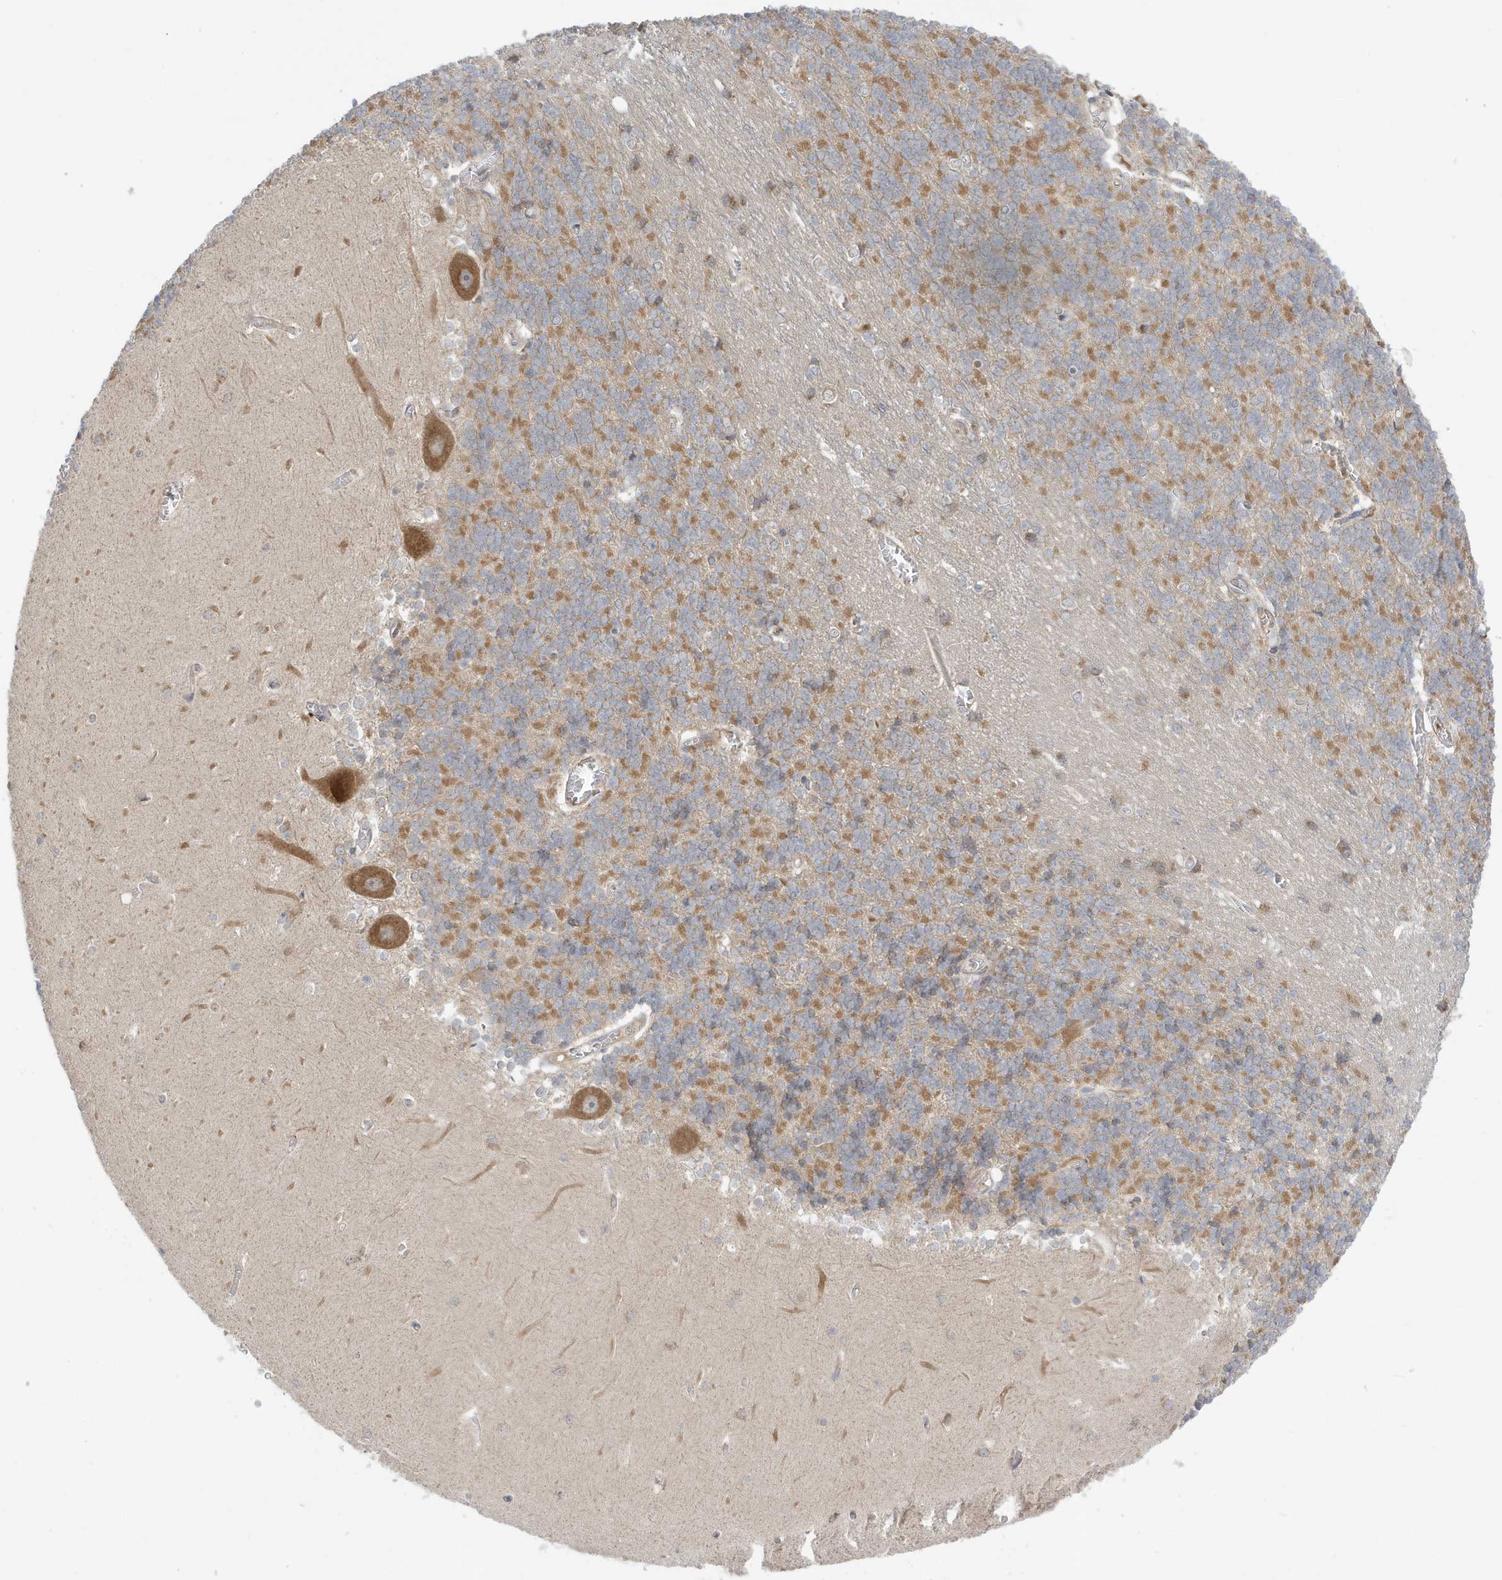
{"staining": {"intensity": "moderate", "quantity": "25%-75%", "location": "cytoplasmic/membranous"}, "tissue": "cerebellum", "cell_type": "Cells in granular layer", "image_type": "normal", "snomed": [{"axis": "morphology", "description": "Normal tissue, NOS"}, {"axis": "topography", "description": "Cerebellum"}], "caption": "DAB immunohistochemical staining of benign cerebellum reveals moderate cytoplasmic/membranous protein staining in about 25%-75% of cells in granular layer.", "gene": "NPPC", "patient": {"sex": "male", "age": 37}}